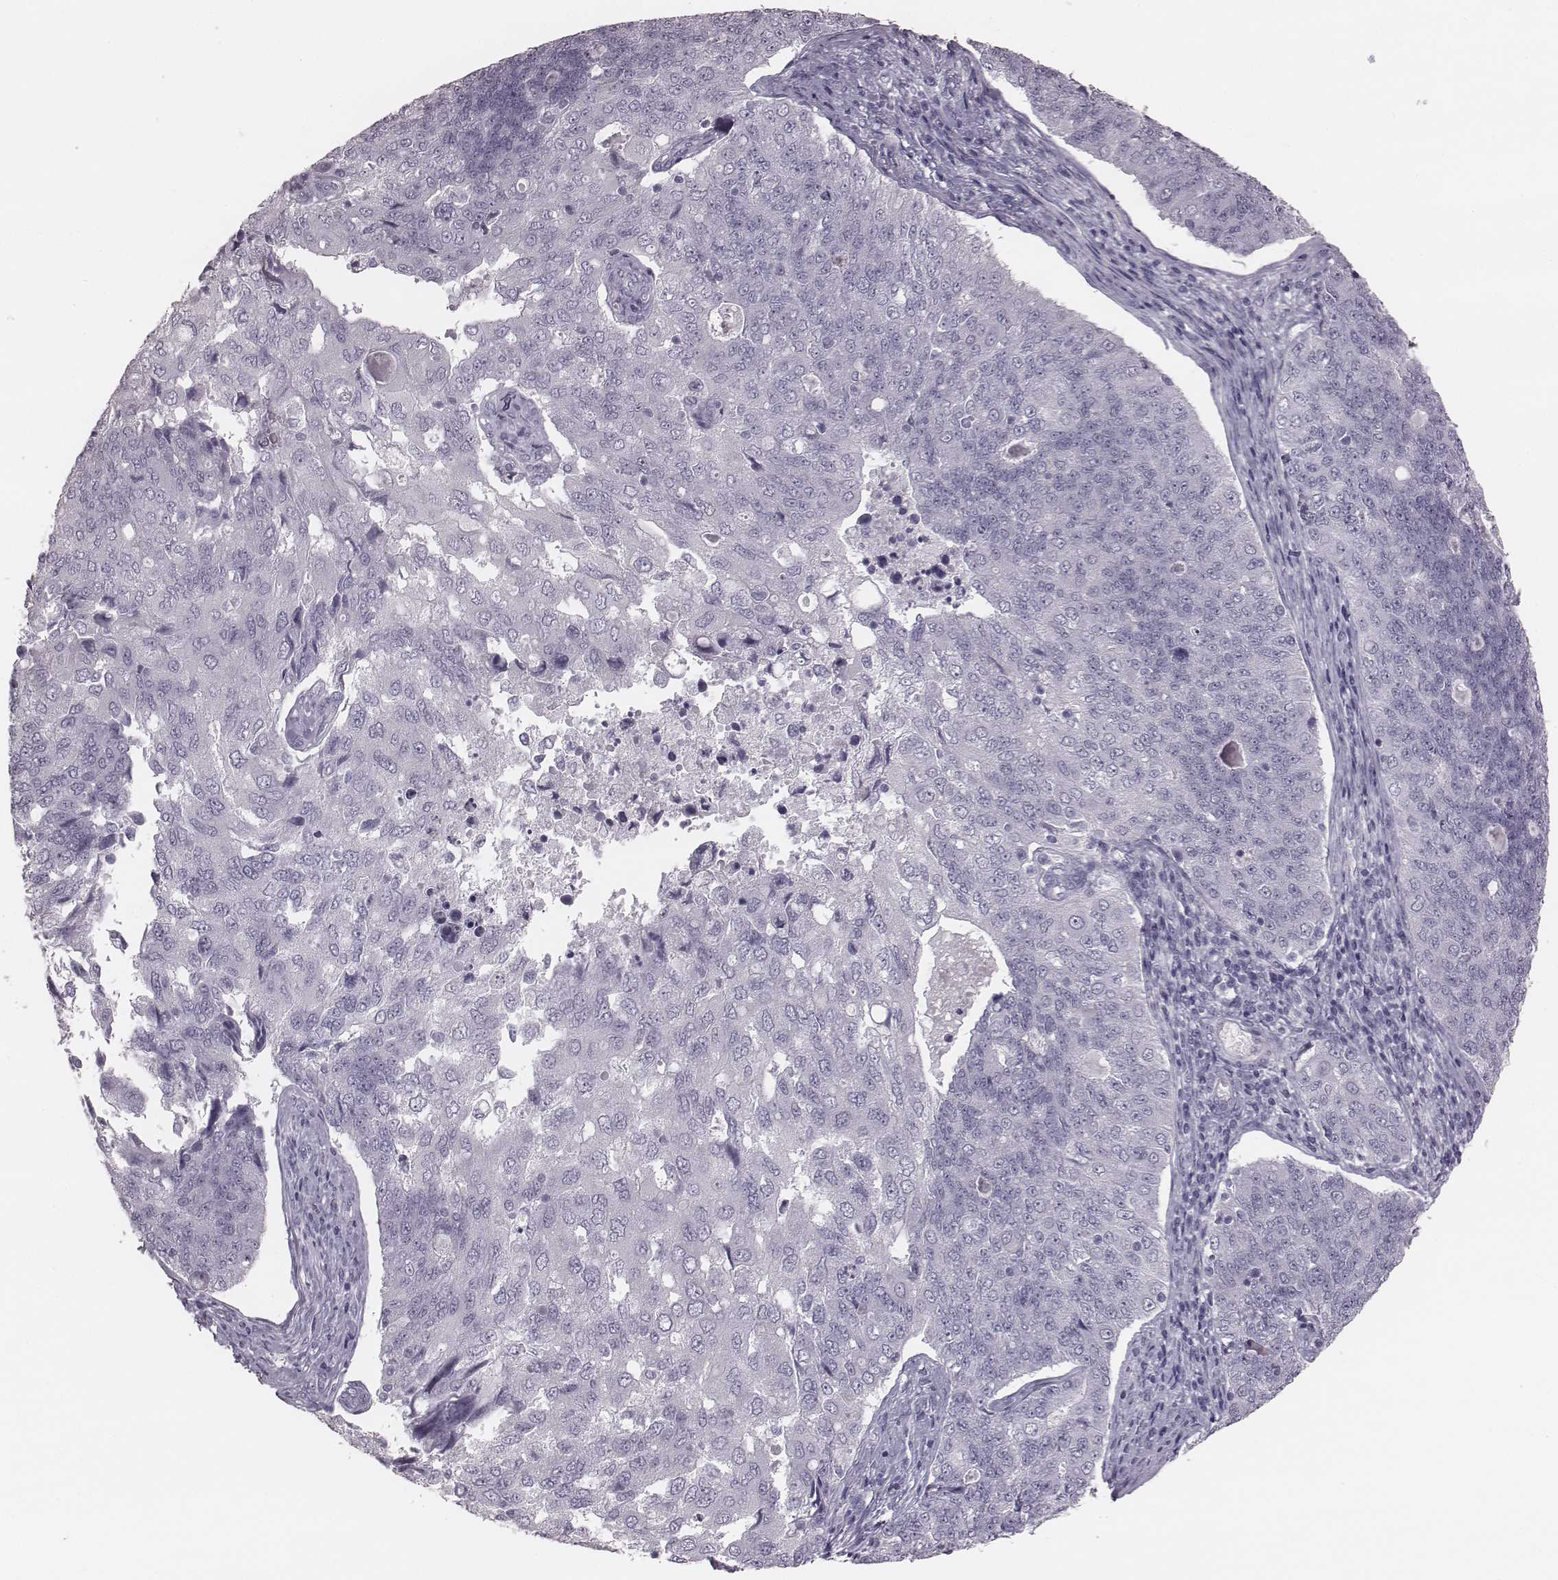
{"staining": {"intensity": "negative", "quantity": "none", "location": "none"}, "tissue": "endometrial cancer", "cell_type": "Tumor cells", "image_type": "cancer", "snomed": [{"axis": "morphology", "description": "Adenocarcinoma, NOS"}, {"axis": "topography", "description": "Endometrium"}], "caption": "This is an immunohistochemistry micrograph of endometrial cancer (adenocarcinoma). There is no positivity in tumor cells.", "gene": "KRT74", "patient": {"sex": "female", "age": 43}}